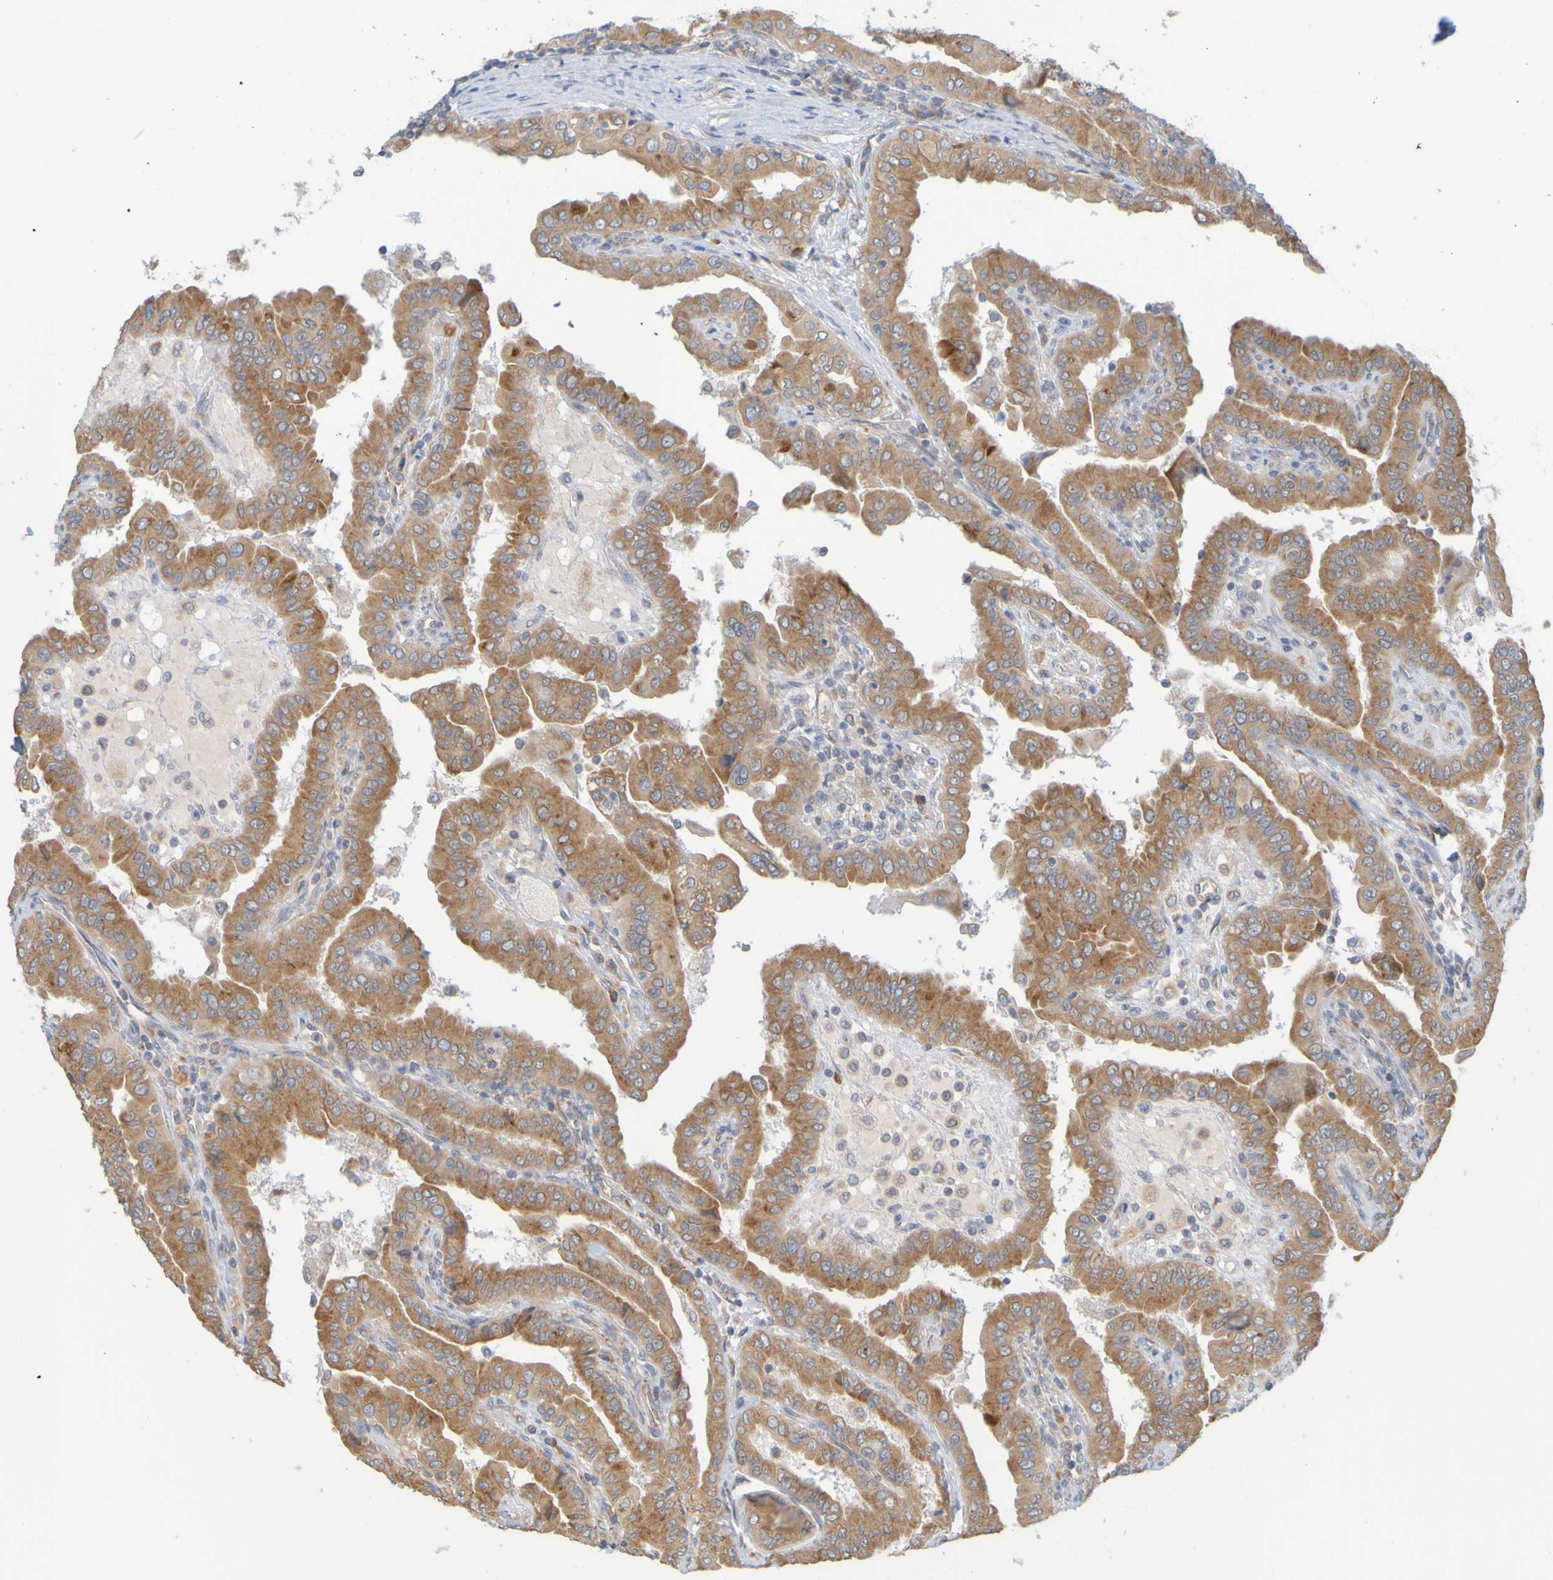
{"staining": {"intensity": "moderate", "quantity": ">75%", "location": "cytoplasmic/membranous"}, "tissue": "thyroid cancer", "cell_type": "Tumor cells", "image_type": "cancer", "snomed": [{"axis": "morphology", "description": "Papillary adenocarcinoma, NOS"}, {"axis": "topography", "description": "Thyroid gland"}], "caption": "Immunohistochemistry micrograph of neoplastic tissue: human papillary adenocarcinoma (thyroid) stained using immunohistochemistry reveals medium levels of moderate protein expression localized specifically in the cytoplasmic/membranous of tumor cells, appearing as a cytoplasmic/membranous brown color.", "gene": "MOGS", "patient": {"sex": "male", "age": 33}}